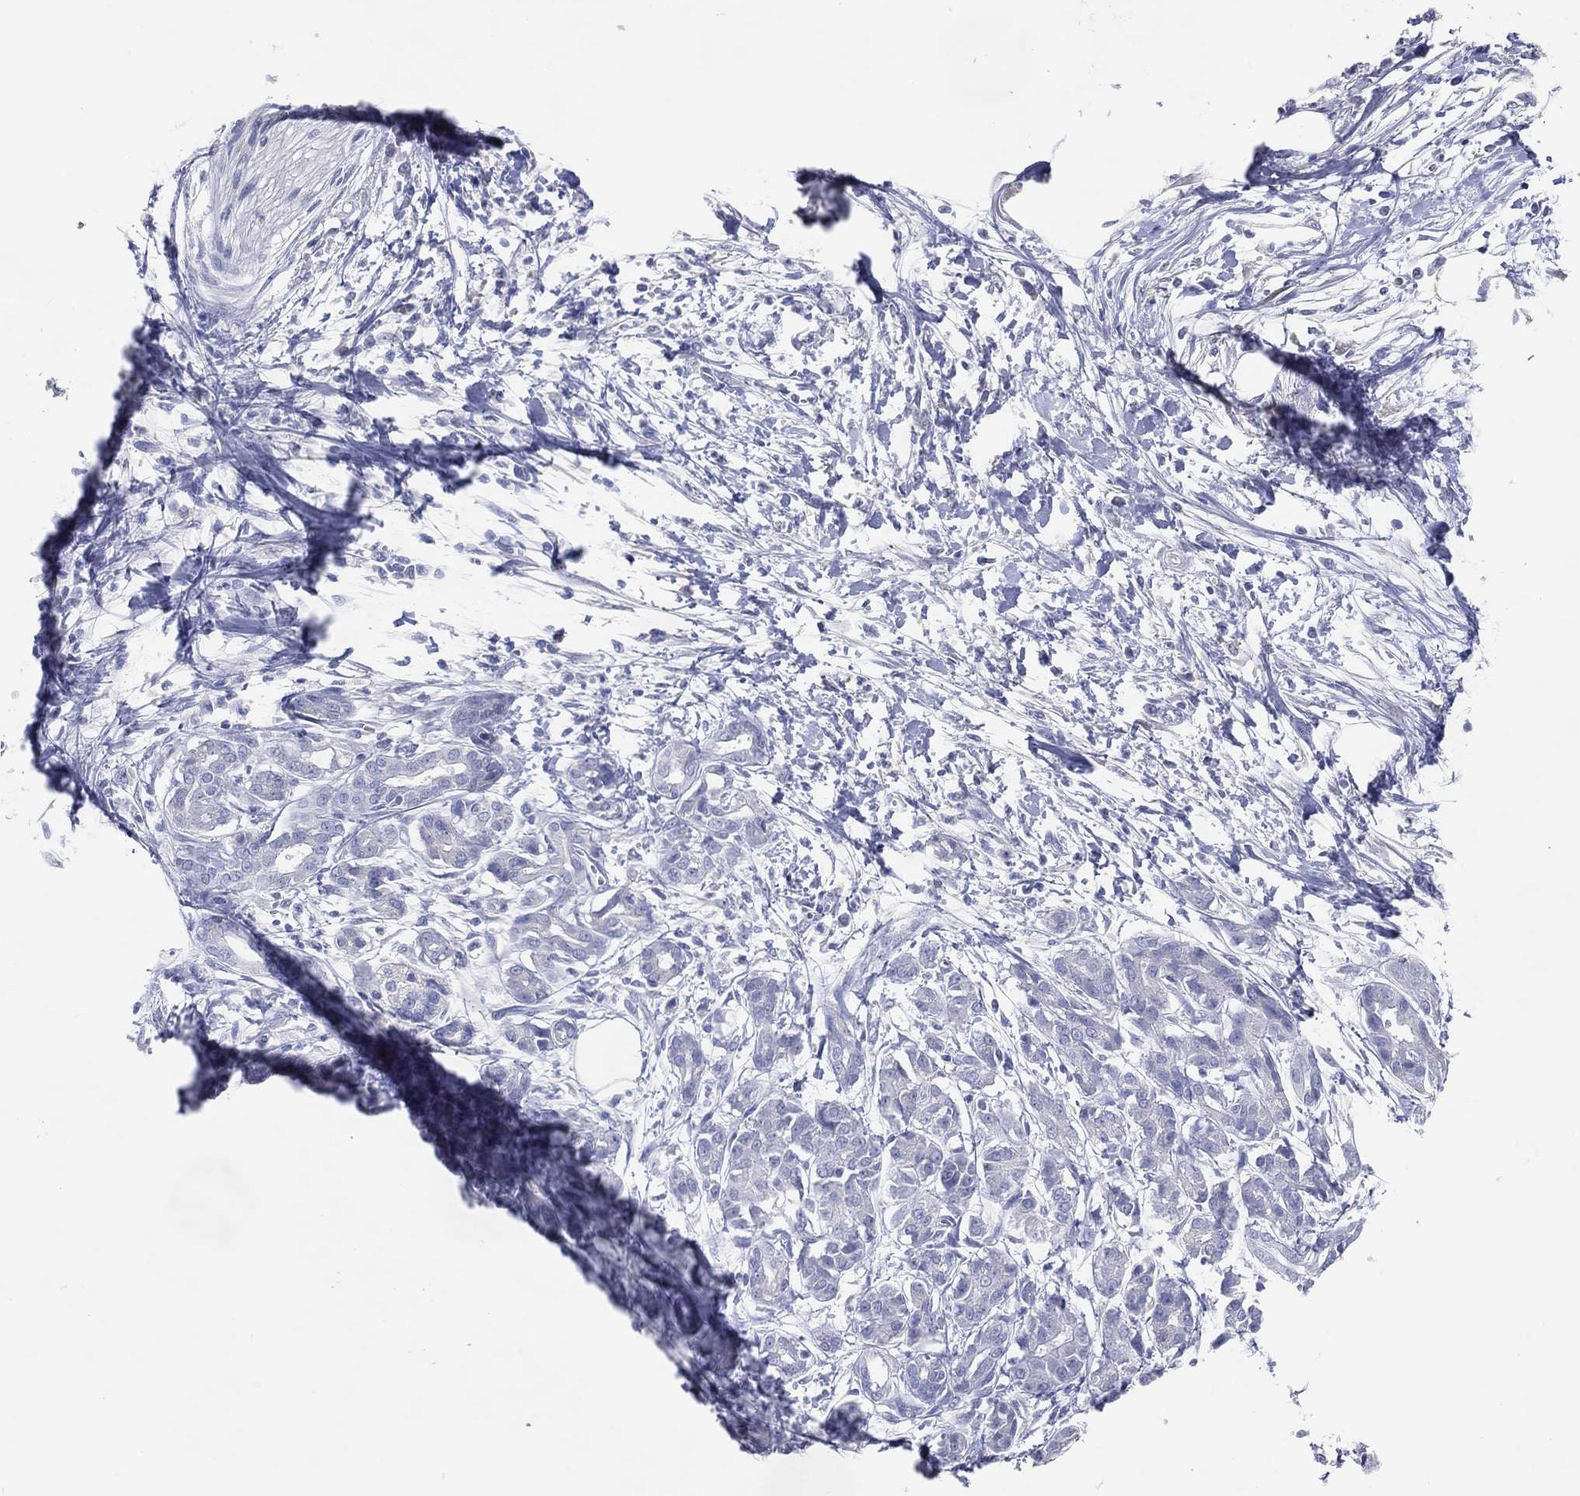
{"staining": {"intensity": "negative", "quantity": "none", "location": "none"}, "tissue": "pancreatic cancer", "cell_type": "Tumor cells", "image_type": "cancer", "snomed": [{"axis": "morphology", "description": "Adenocarcinoma, NOS"}, {"axis": "topography", "description": "Pancreas"}], "caption": "The photomicrograph displays no staining of tumor cells in pancreatic cancer.", "gene": "DNAH6", "patient": {"sex": "male", "age": 72}}